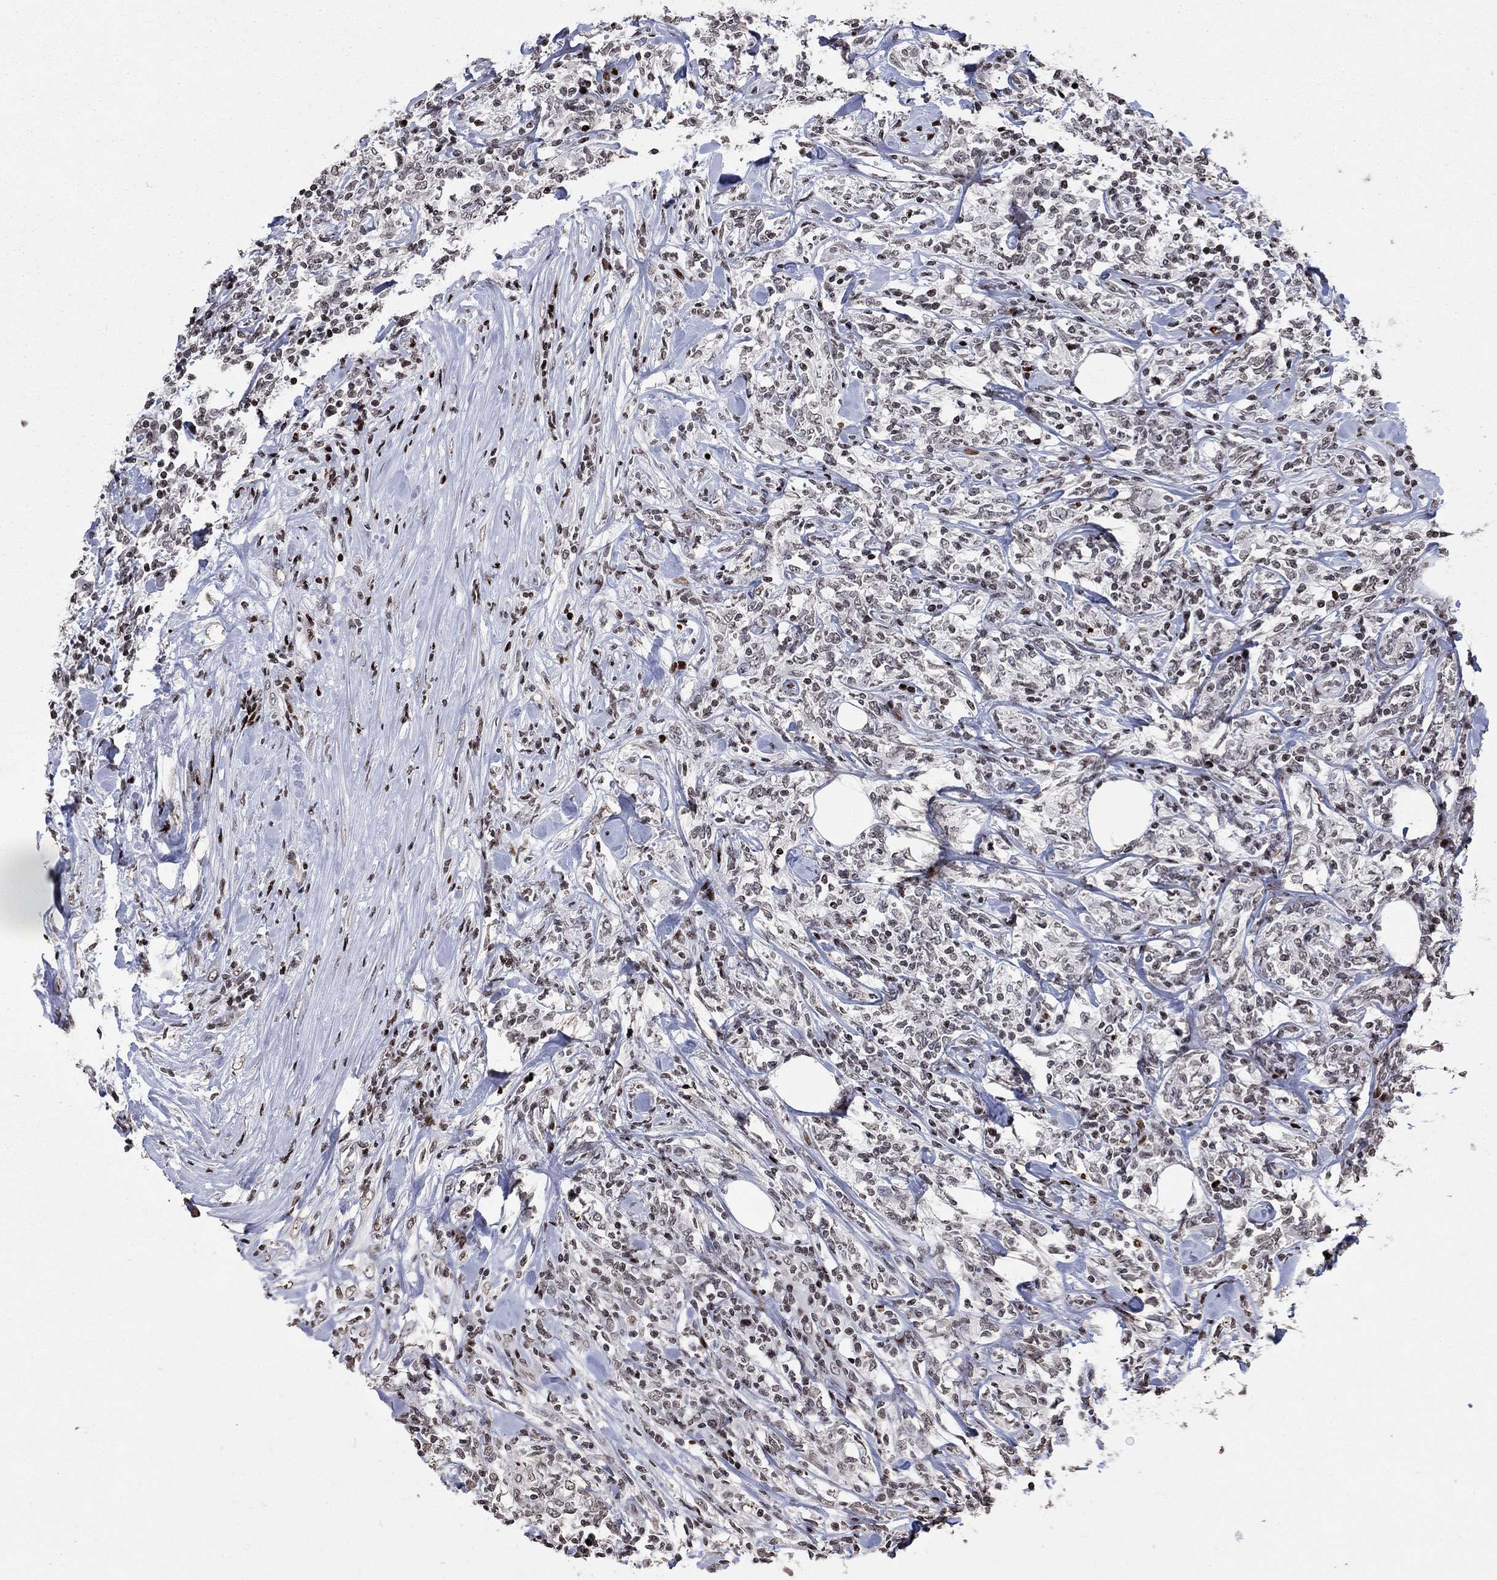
{"staining": {"intensity": "moderate", "quantity": "<25%", "location": "nuclear"}, "tissue": "lymphoma", "cell_type": "Tumor cells", "image_type": "cancer", "snomed": [{"axis": "morphology", "description": "Malignant lymphoma, non-Hodgkin's type, High grade"}, {"axis": "topography", "description": "Lymph node"}], "caption": "This histopathology image exhibits lymphoma stained with immunohistochemistry (IHC) to label a protein in brown. The nuclear of tumor cells show moderate positivity for the protein. Nuclei are counter-stained blue.", "gene": "SRSF3", "patient": {"sex": "female", "age": 84}}